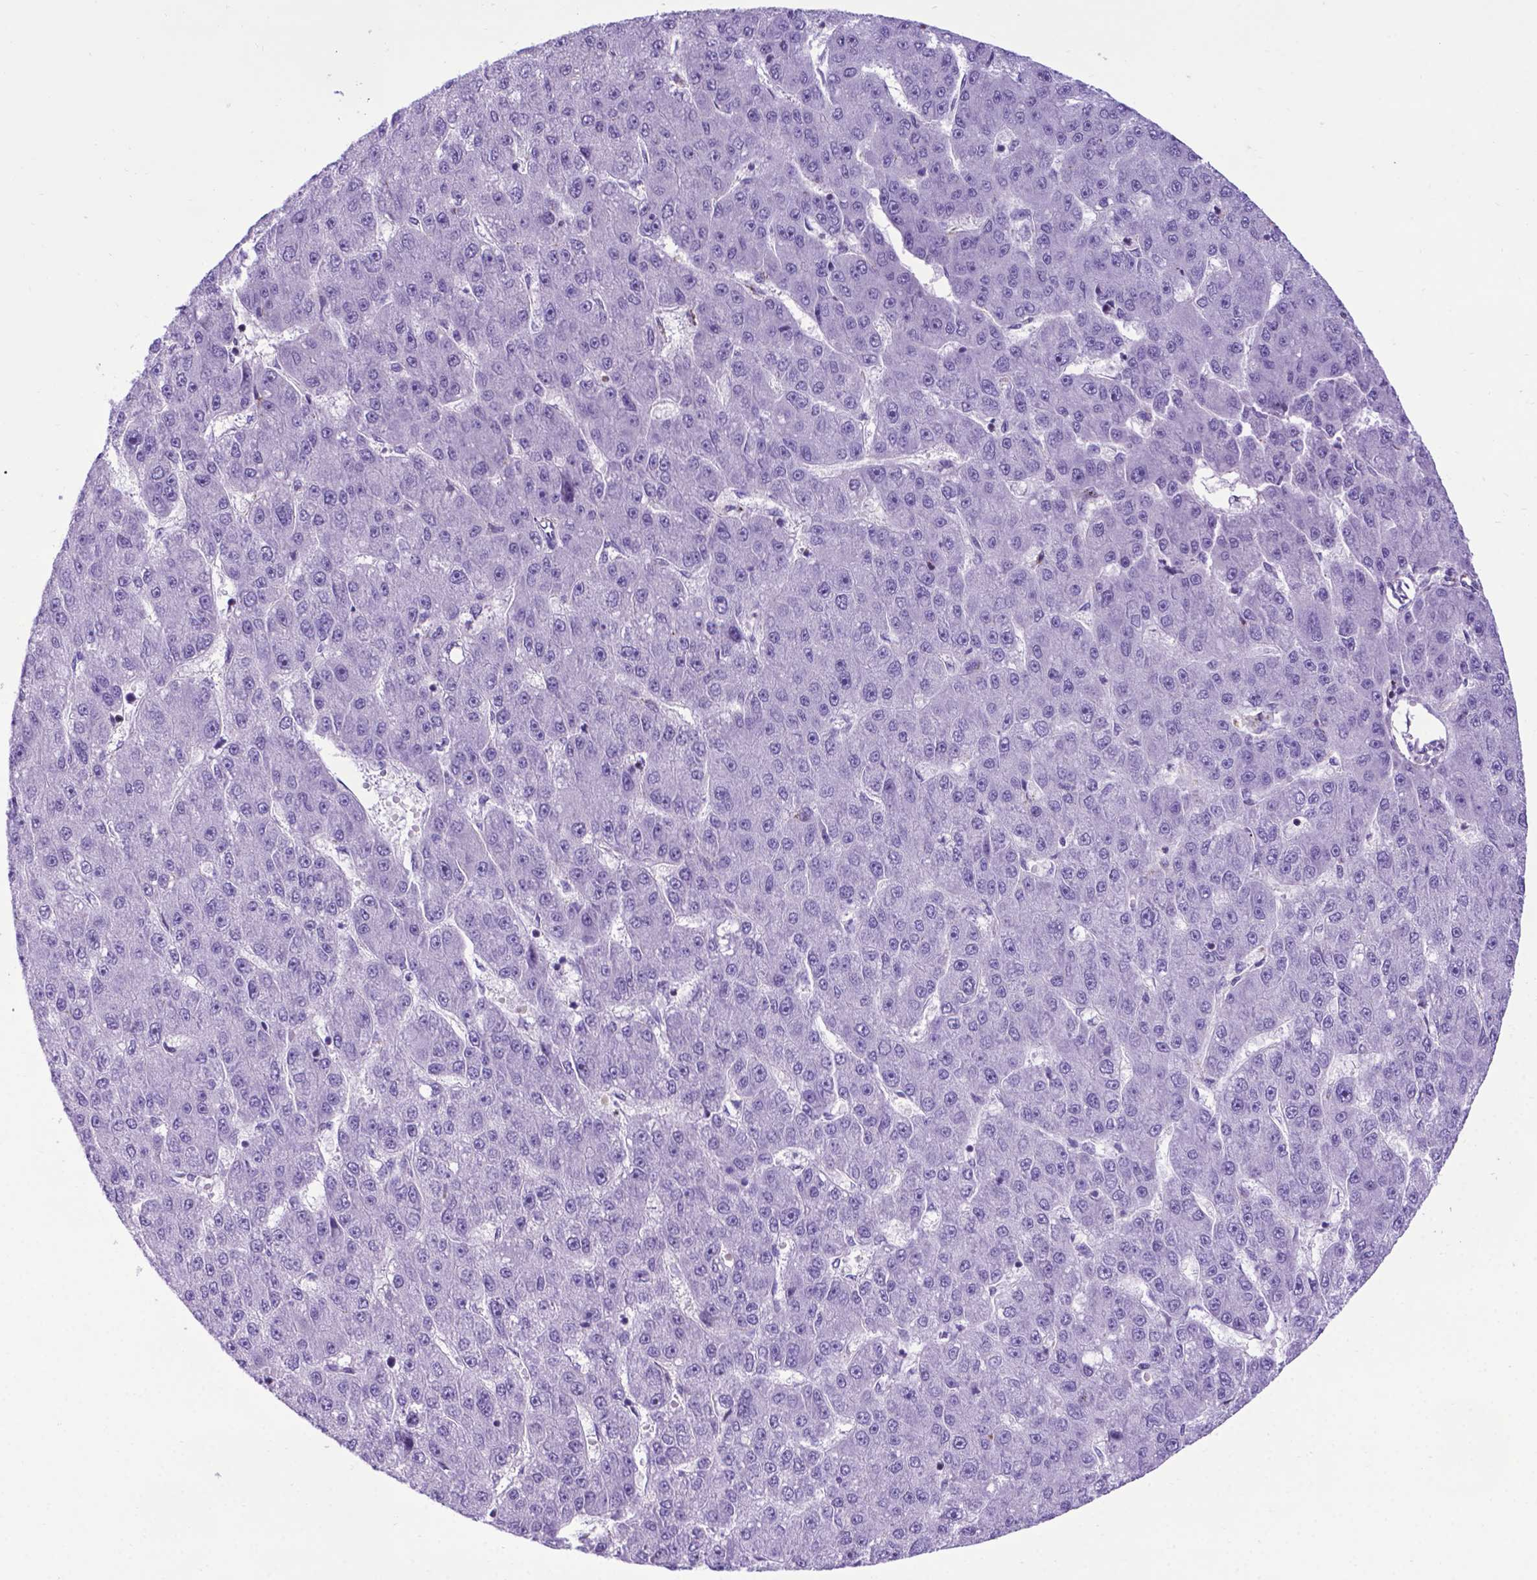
{"staining": {"intensity": "negative", "quantity": "none", "location": "none"}, "tissue": "liver cancer", "cell_type": "Tumor cells", "image_type": "cancer", "snomed": [{"axis": "morphology", "description": "Carcinoma, Hepatocellular, NOS"}, {"axis": "topography", "description": "Liver"}], "caption": "High magnification brightfield microscopy of liver cancer stained with DAB (brown) and counterstained with hematoxylin (blue): tumor cells show no significant positivity. (DAB (3,3'-diaminobenzidine) immunohistochemistry visualized using brightfield microscopy, high magnification).", "gene": "POU3F3", "patient": {"sex": "male", "age": 67}}